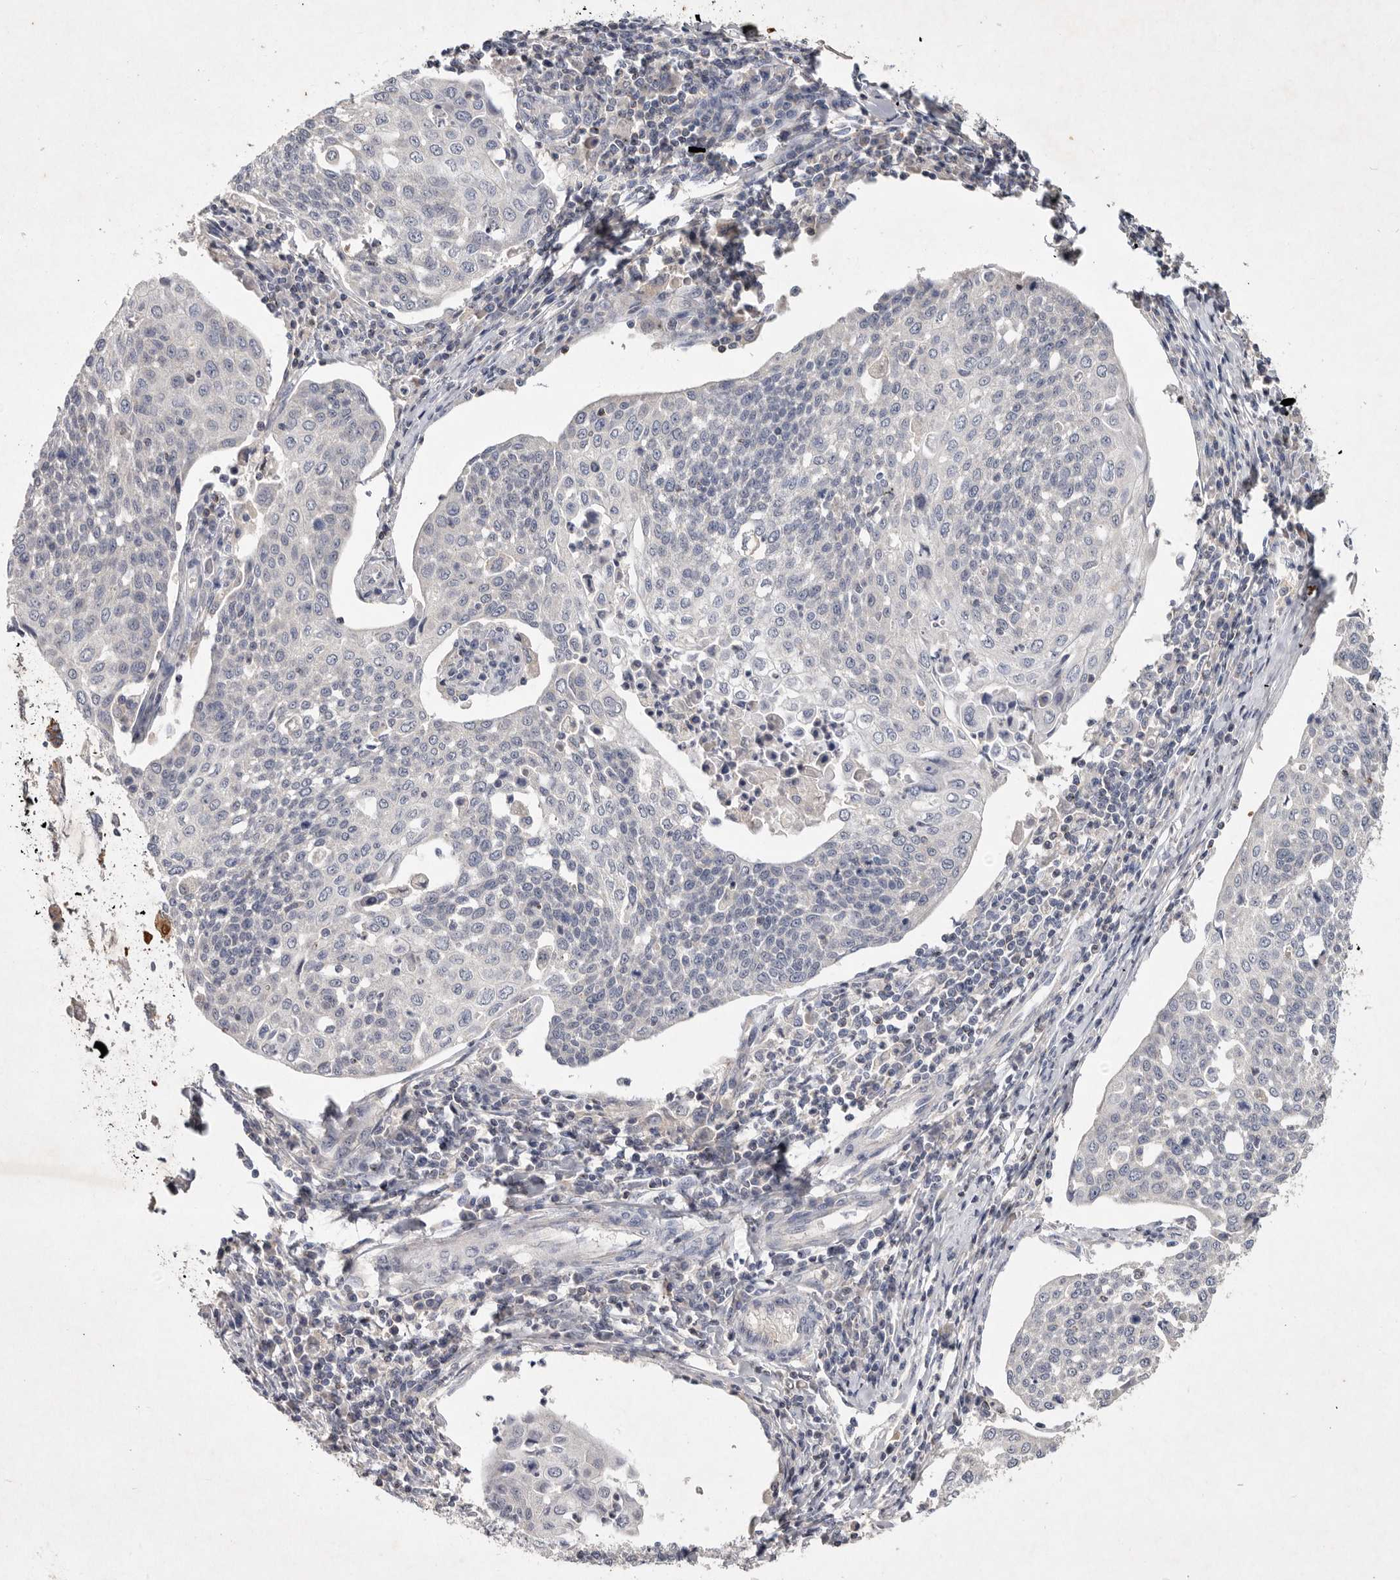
{"staining": {"intensity": "negative", "quantity": "none", "location": "none"}, "tissue": "cervical cancer", "cell_type": "Tumor cells", "image_type": "cancer", "snomed": [{"axis": "morphology", "description": "Squamous cell carcinoma, NOS"}, {"axis": "topography", "description": "Cervix"}], "caption": "Photomicrograph shows no significant protein expression in tumor cells of cervical cancer (squamous cell carcinoma). The staining is performed using DAB (3,3'-diaminobenzidine) brown chromogen with nuclei counter-stained in using hematoxylin.", "gene": "TNFSF14", "patient": {"sex": "female", "age": 34}}